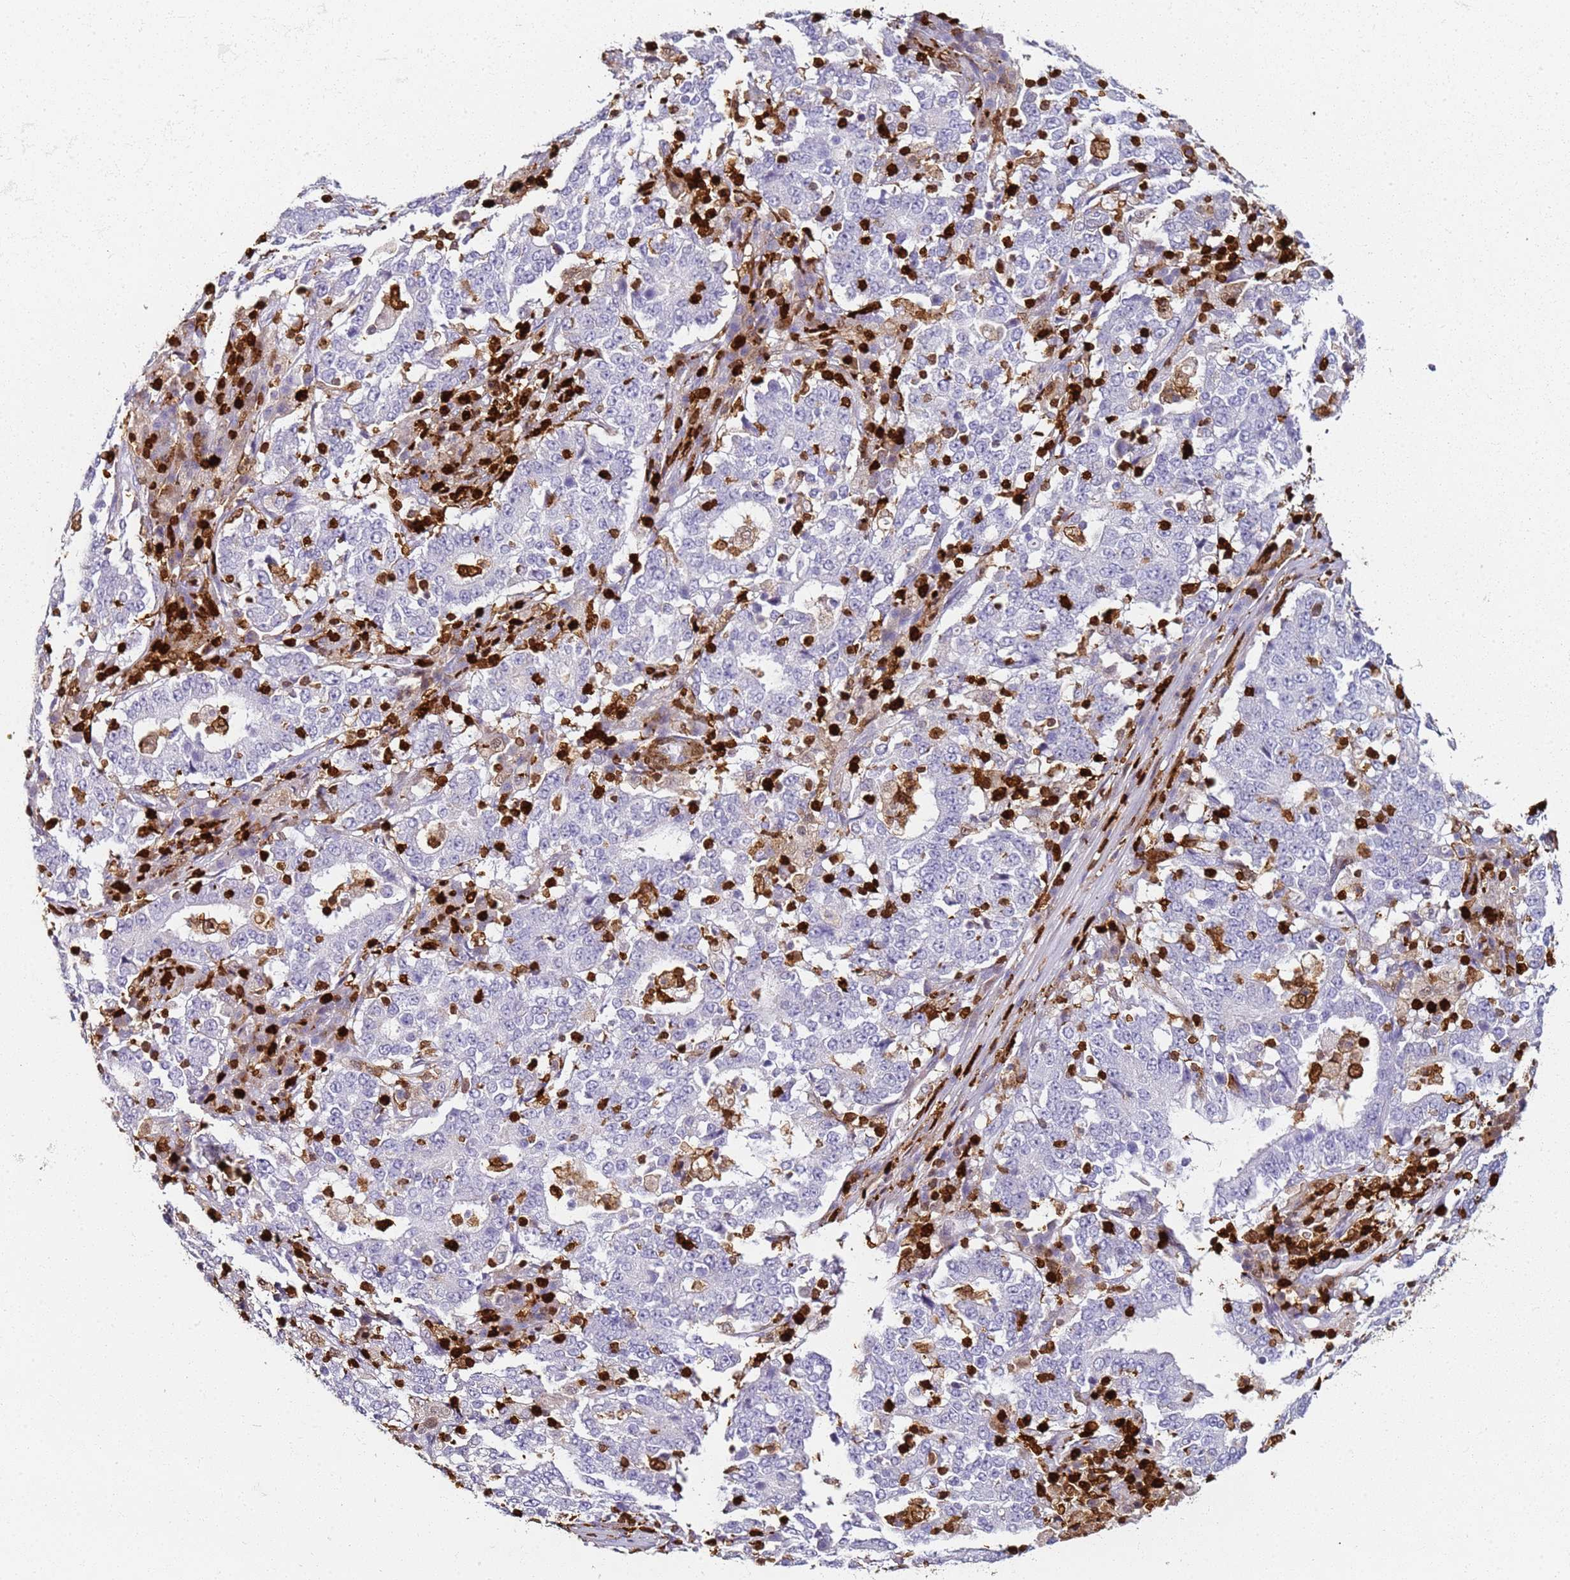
{"staining": {"intensity": "negative", "quantity": "none", "location": "none"}, "tissue": "stomach cancer", "cell_type": "Tumor cells", "image_type": "cancer", "snomed": [{"axis": "morphology", "description": "Adenocarcinoma, NOS"}, {"axis": "topography", "description": "Stomach"}], "caption": "Tumor cells show no significant protein positivity in stomach adenocarcinoma.", "gene": "S100A4", "patient": {"sex": "male", "age": 59}}